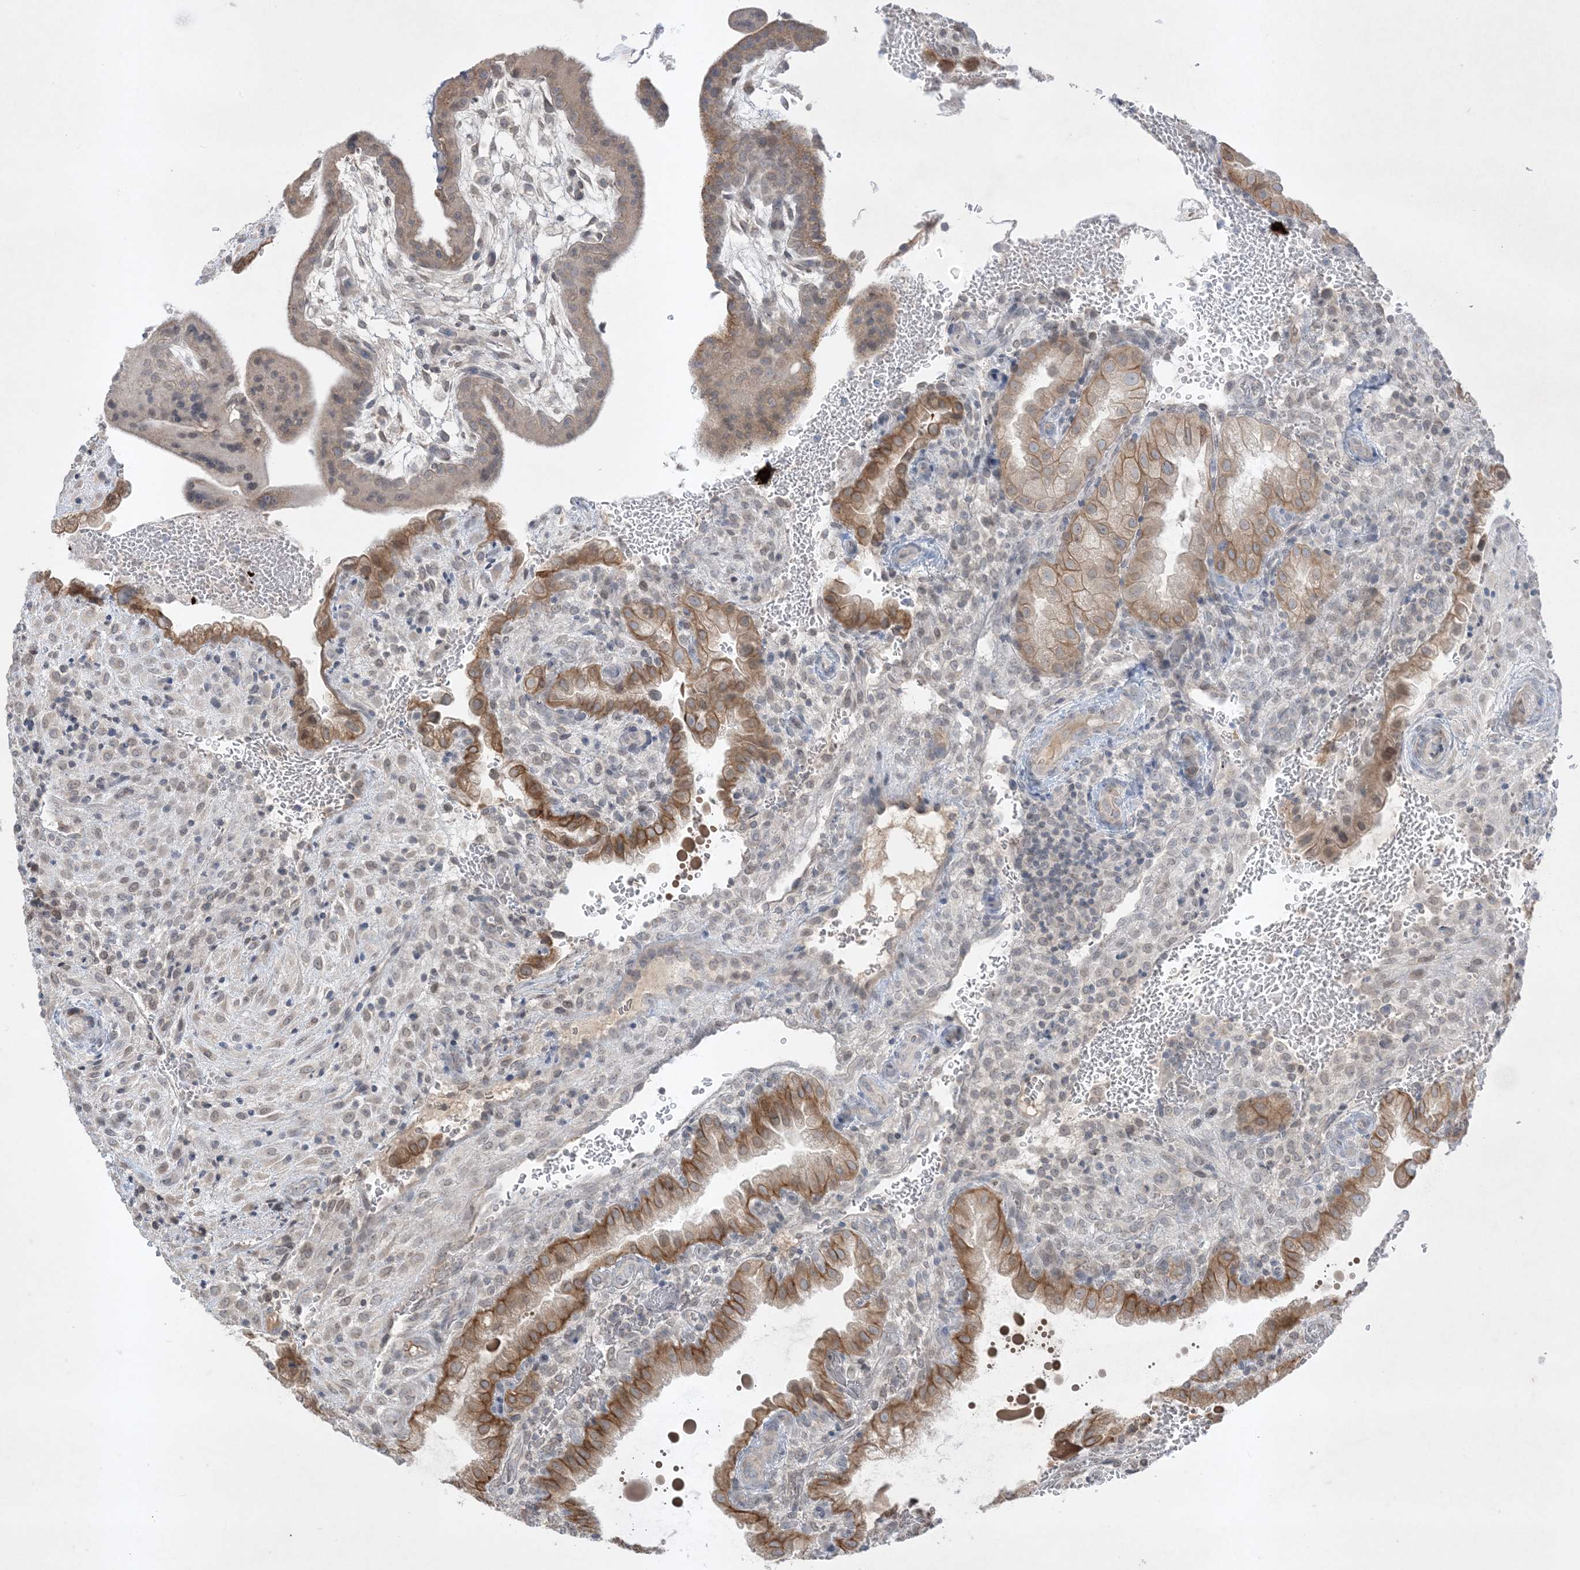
{"staining": {"intensity": "moderate", "quantity": "<25%", "location": "cytoplasmic/membranous"}, "tissue": "placenta", "cell_type": "Decidual cells", "image_type": "normal", "snomed": [{"axis": "morphology", "description": "Normal tissue, NOS"}, {"axis": "topography", "description": "Placenta"}], "caption": "Protein staining of normal placenta reveals moderate cytoplasmic/membranous expression in approximately <25% of decidual cells. (Stains: DAB in brown, nuclei in blue, Microscopy: brightfield microscopy at high magnification).", "gene": "FNDC1", "patient": {"sex": "female", "age": 35}}